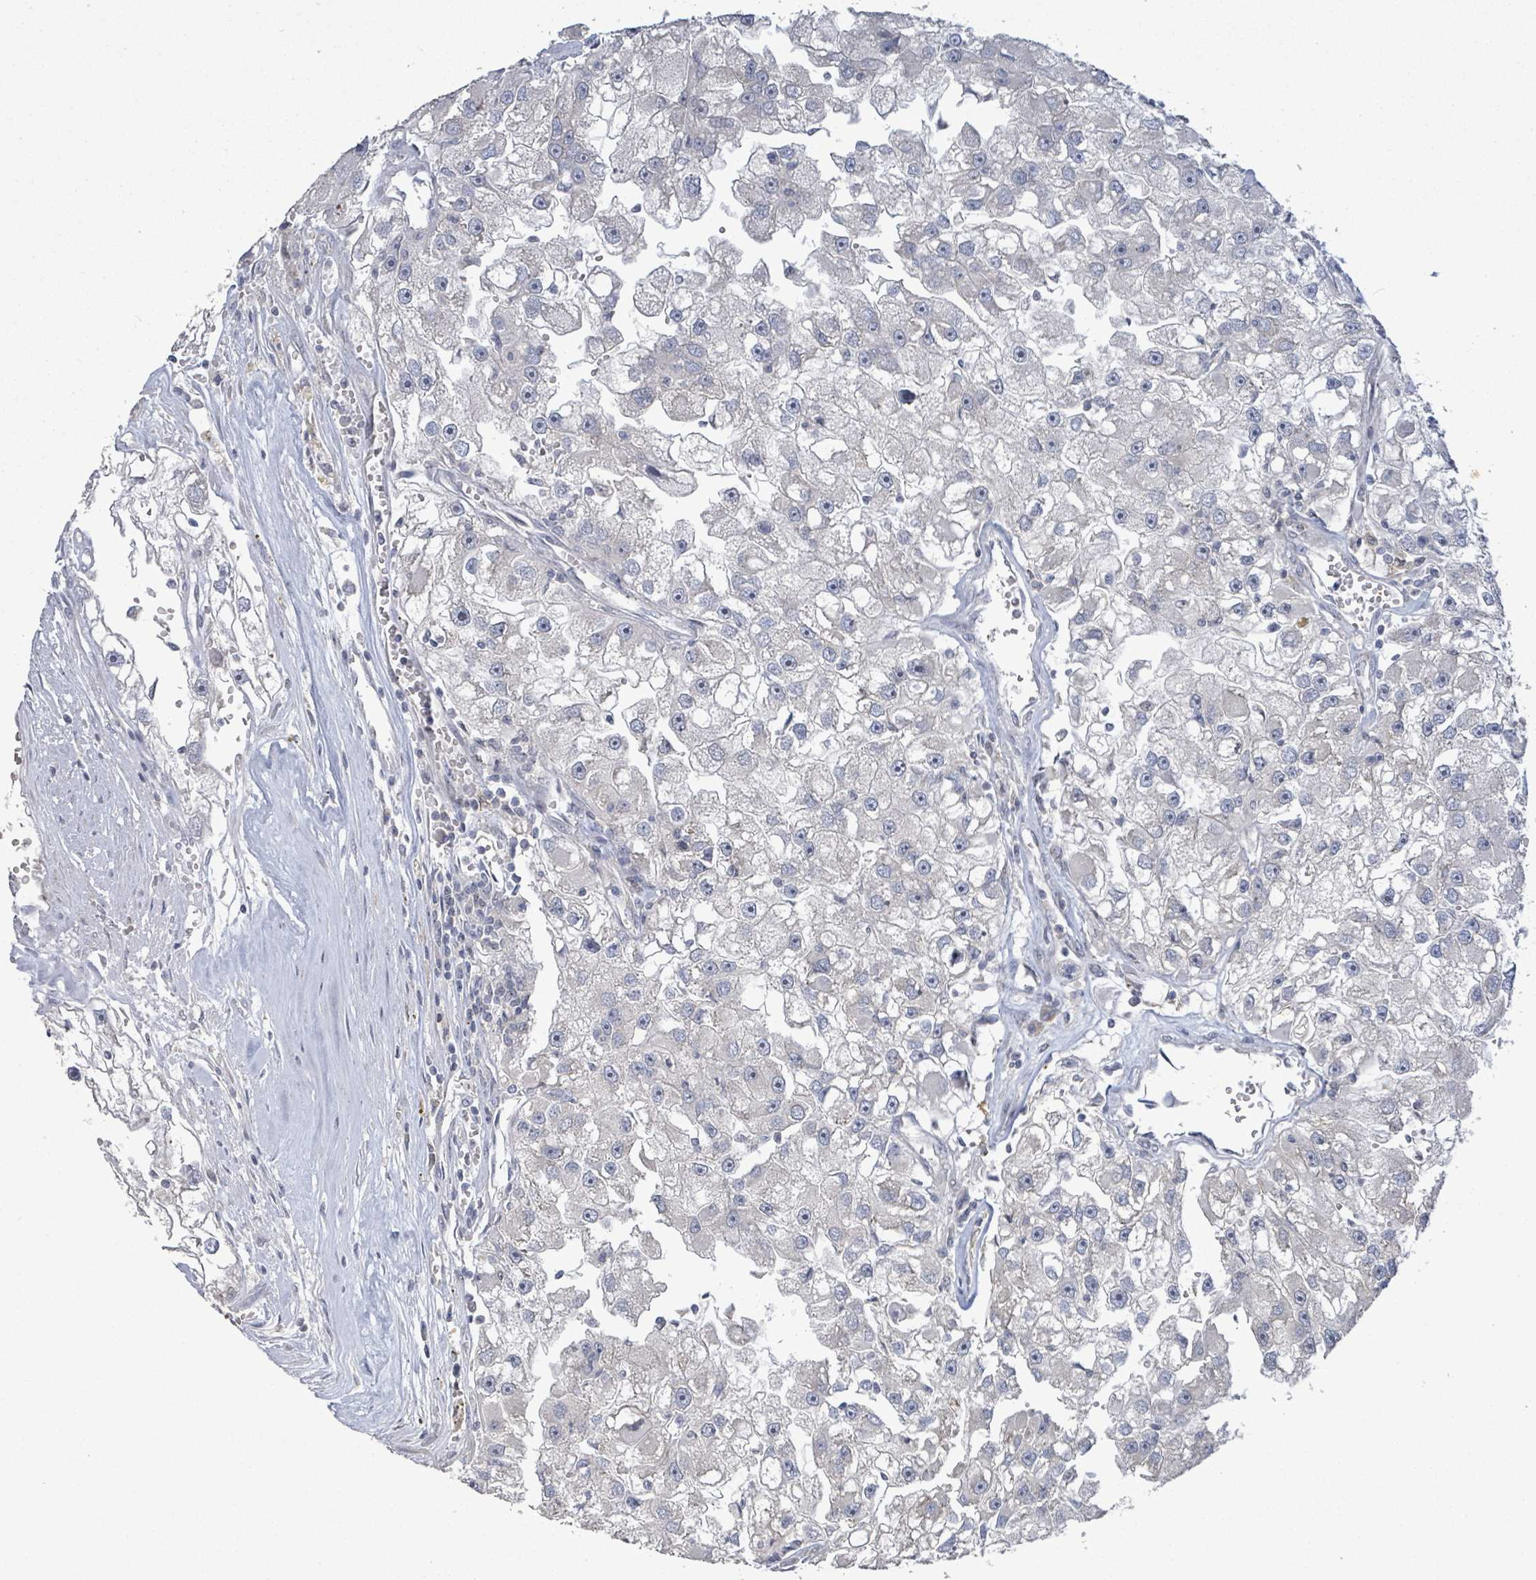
{"staining": {"intensity": "negative", "quantity": "none", "location": "none"}, "tissue": "renal cancer", "cell_type": "Tumor cells", "image_type": "cancer", "snomed": [{"axis": "morphology", "description": "Adenocarcinoma, NOS"}, {"axis": "topography", "description": "Kidney"}], "caption": "Tumor cells show no significant protein expression in renal adenocarcinoma.", "gene": "LILRA4", "patient": {"sex": "male", "age": 63}}